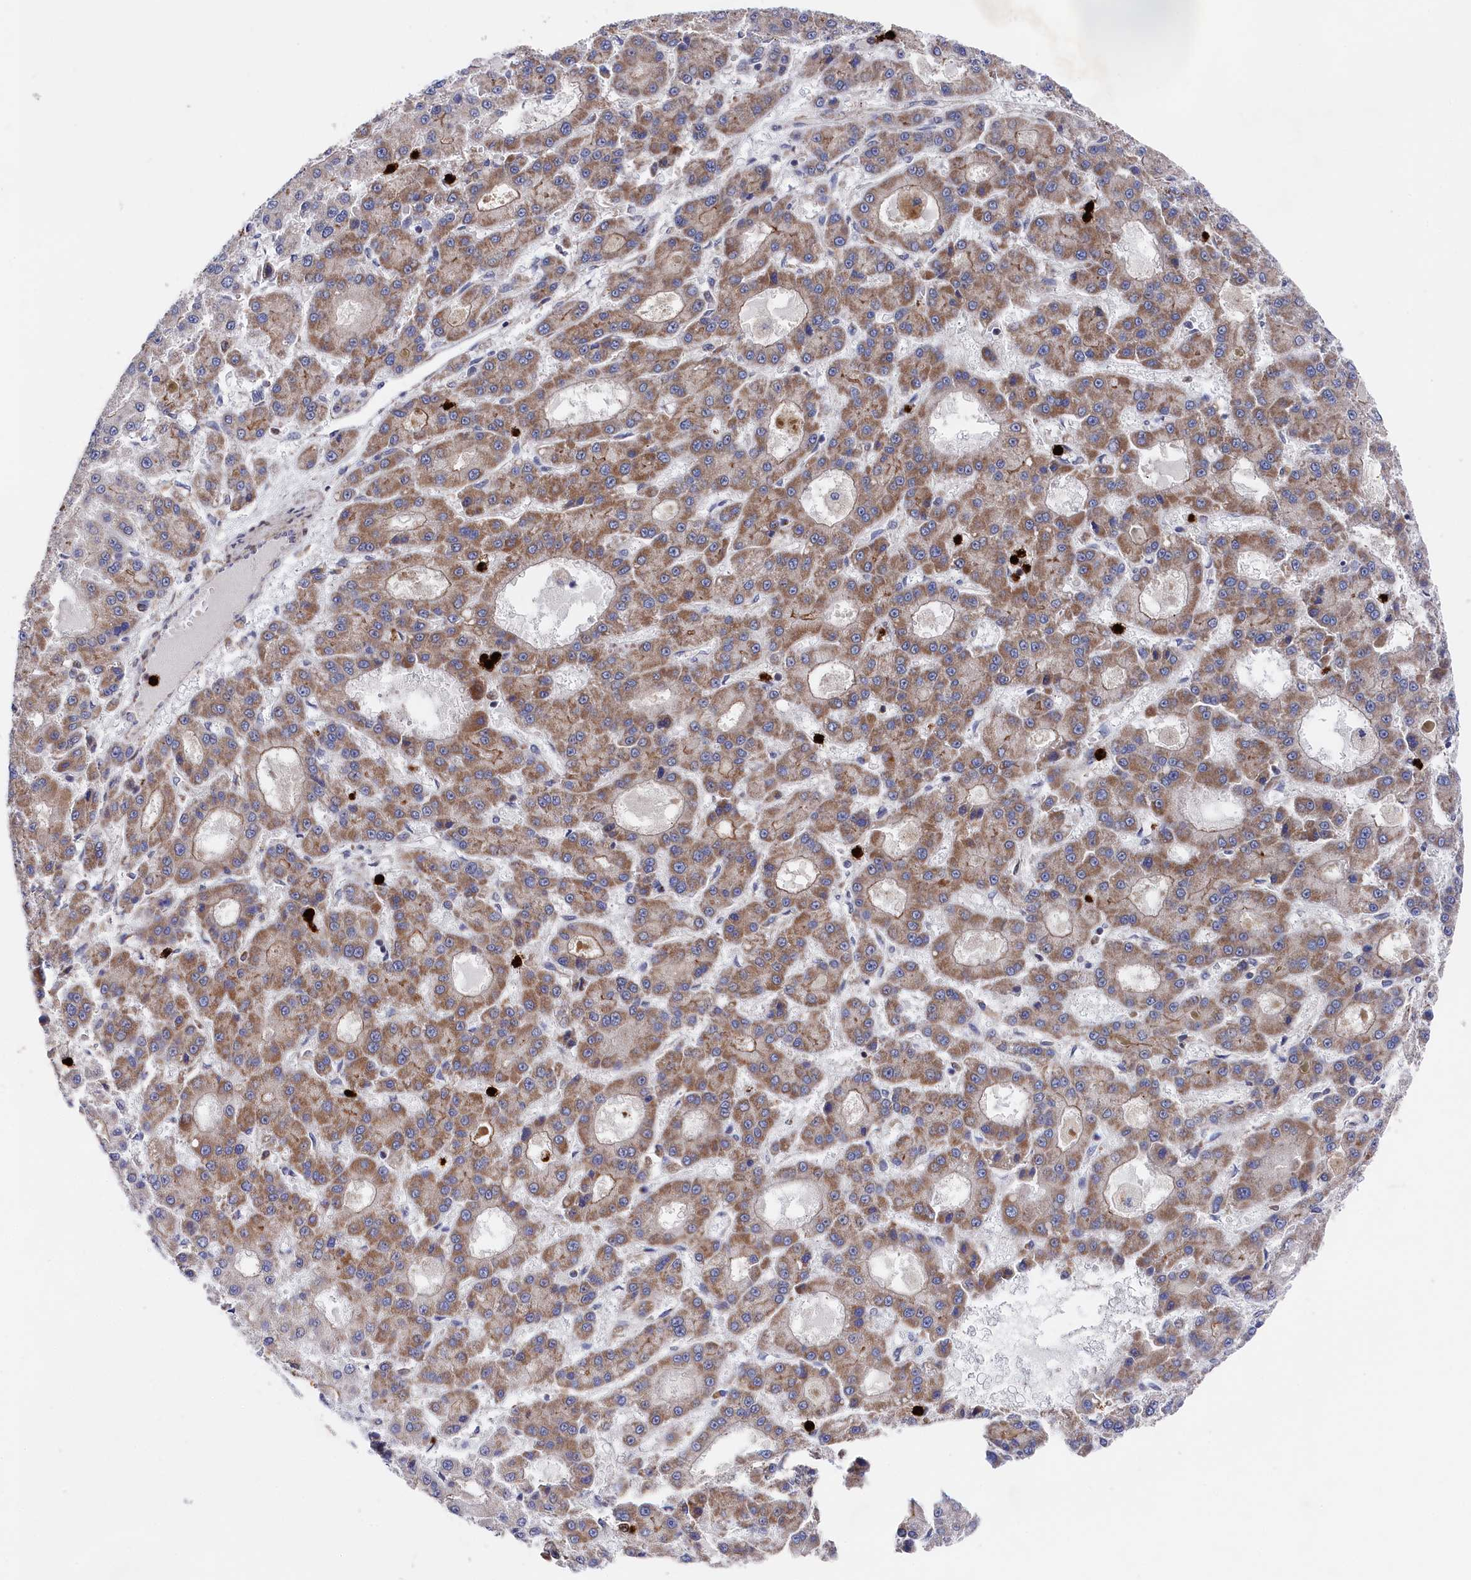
{"staining": {"intensity": "moderate", "quantity": ">75%", "location": "cytoplasmic/membranous"}, "tissue": "liver cancer", "cell_type": "Tumor cells", "image_type": "cancer", "snomed": [{"axis": "morphology", "description": "Carcinoma, Hepatocellular, NOS"}, {"axis": "topography", "description": "Liver"}], "caption": "An immunohistochemistry image of neoplastic tissue is shown. Protein staining in brown labels moderate cytoplasmic/membranous positivity in liver cancer within tumor cells.", "gene": "CHCHD1", "patient": {"sex": "male", "age": 70}}